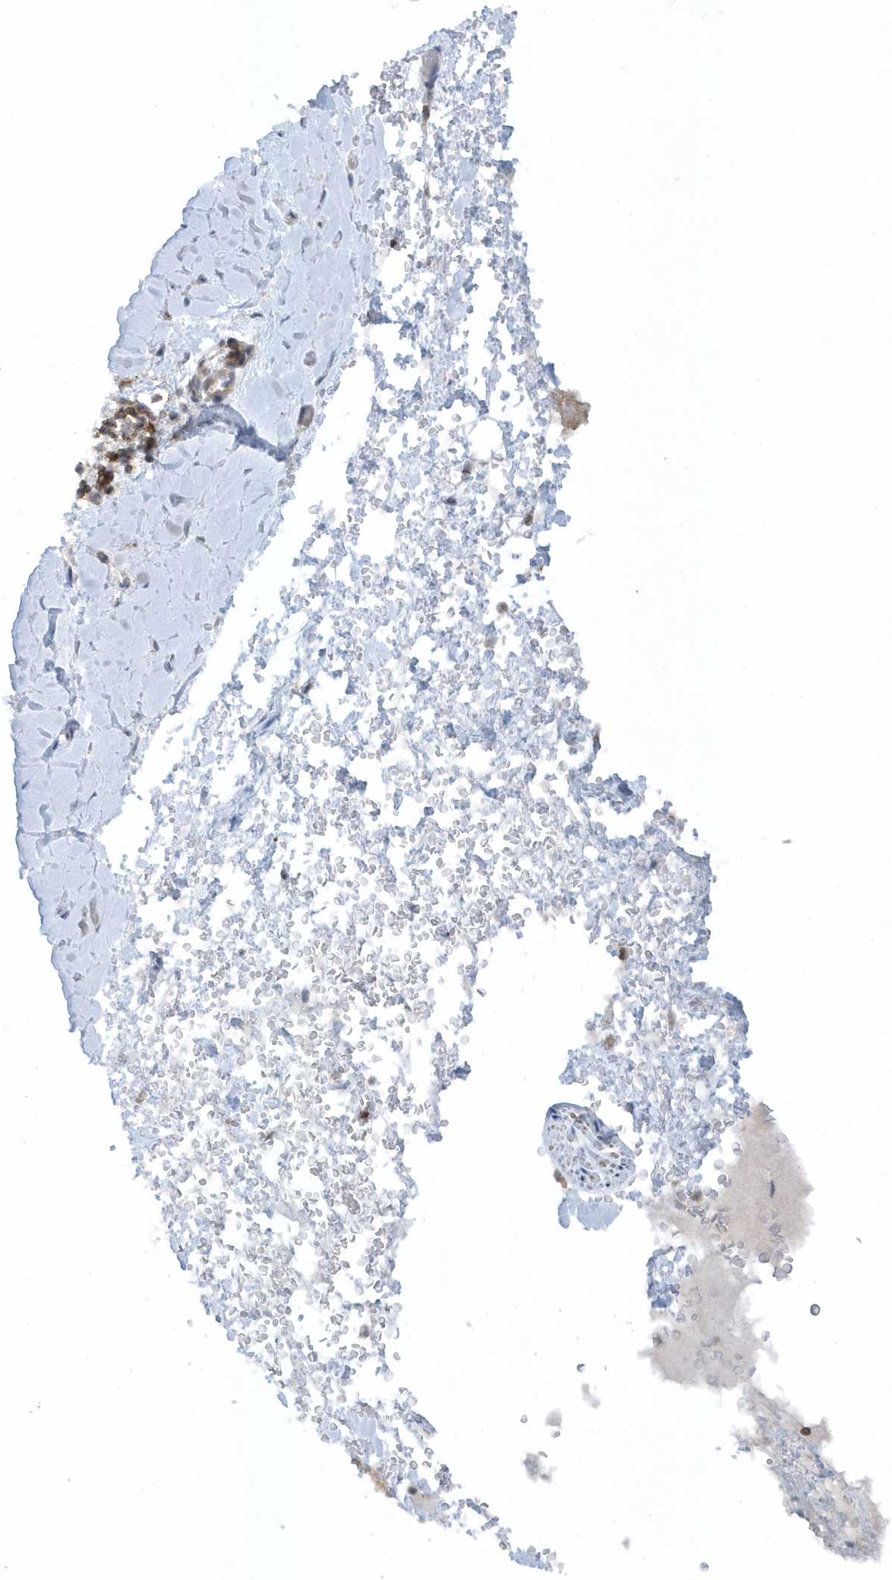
{"staining": {"intensity": "weak", "quantity": "25%-75%", "location": "cytoplasmic/membranous,nuclear"}, "tissue": "soft tissue", "cell_type": "Chondrocytes", "image_type": "normal", "snomed": [{"axis": "morphology", "description": "Normal tissue, NOS"}, {"axis": "morphology", "description": "Adenocarcinoma, NOS"}, {"axis": "topography", "description": "Stomach, upper"}, {"axis": "topography", "description": "Peripheral nerve tissue"}], "caption": "Chondrocytes demonstrate weak cytoplasmic/membranous,nuclear staining in approximately 25%-75% of cells in normal soft tissue.", "gene": "CACNB2", "patient": {"sex": "male", "age": 62}}